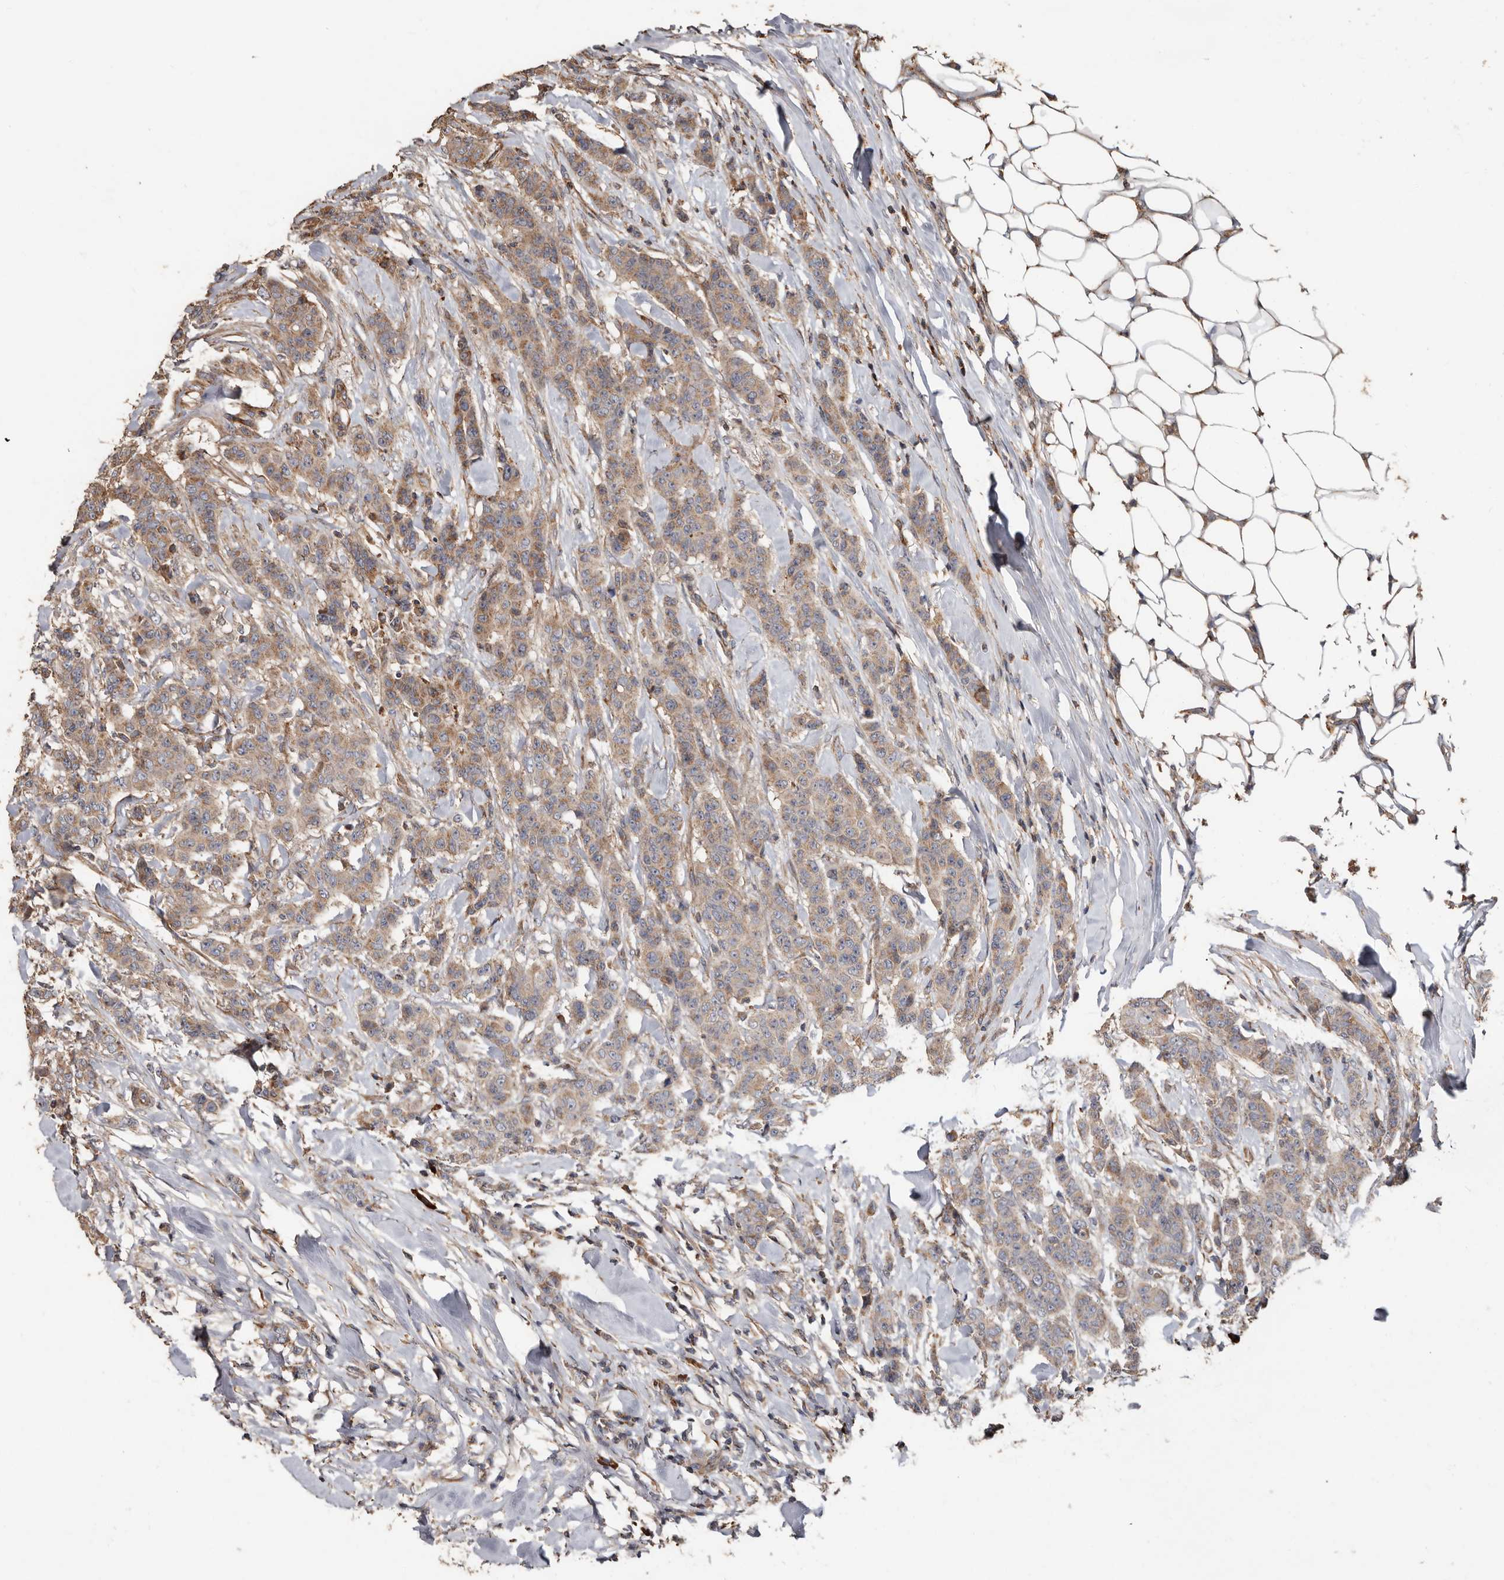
{"staining": {"intensity": "moderate", "quantity": ">75%", "location": "cytoplasmic/membranous"}, "tissue": "breast cancer", "cell_type": "Tumor cells", "image_type": "cancer", "snomed": [{"axis": "morphology", "description": "Duct carcinoma"}, {"axis": "topography", "description": "Breast"}], "caption": "Immunohistochemistry staining of breast cancer (invasive ductal carcinoma), which demonstrates medium levels of moderate cytoplasmic/membranous expression in approximately >75% of tumor cells indicating moderate cytoplasmic/membranous protein expression. The staining was performed using DAB (3,3'-diaminobenzidine) (brown) for protein detection and nuclei were counterstained in hematoxylin (blue).", "gene": "OSGIN2", "patient": {"sex": "female", "age": 40}}